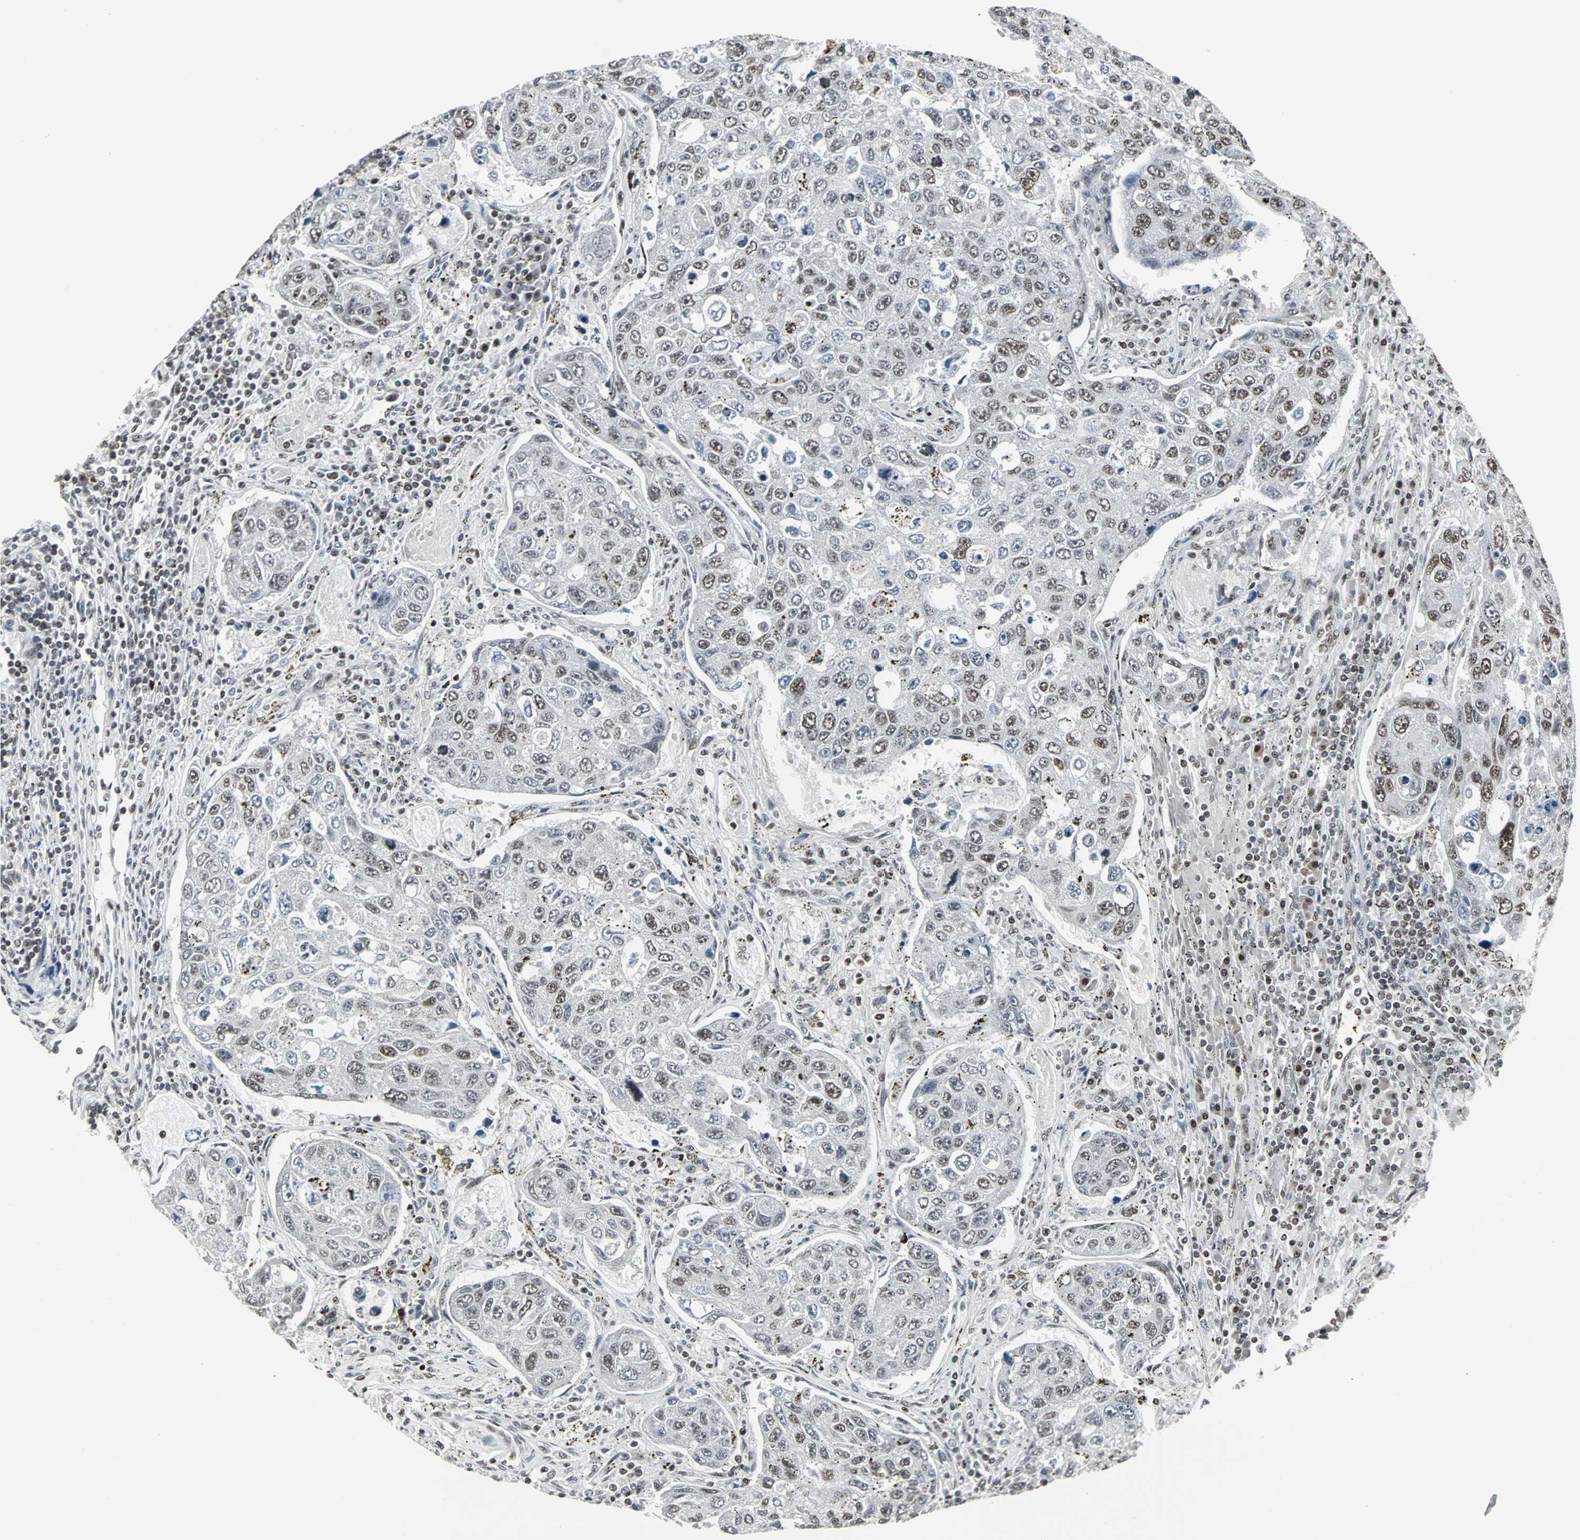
{"staining": {"intensity": "moderate", "quantity": "25%-75%", "location": "nuclear"}, "tissue": "urothelial cancer", "cell_type": "Tumor cells", "image_type": "cancer", "snomed": [{"axis": "morphology", "description": "Urothelial carcinoma, High grade"}, {"axis": "topography", "description": "Lymph node"}, {"axis": "topography", "description": "Urinary bladder"}], "caption": "This histopathology image exhibits urothelial cancer stained with immunohistochemistry (IHC) to label a protein in brown. The nuclear of tumor cells show moderate positivity for the protein. Nuclei are counter-stained blue.", "gene": "PNKP", "patient": {"sex": "male", "age": 51}}